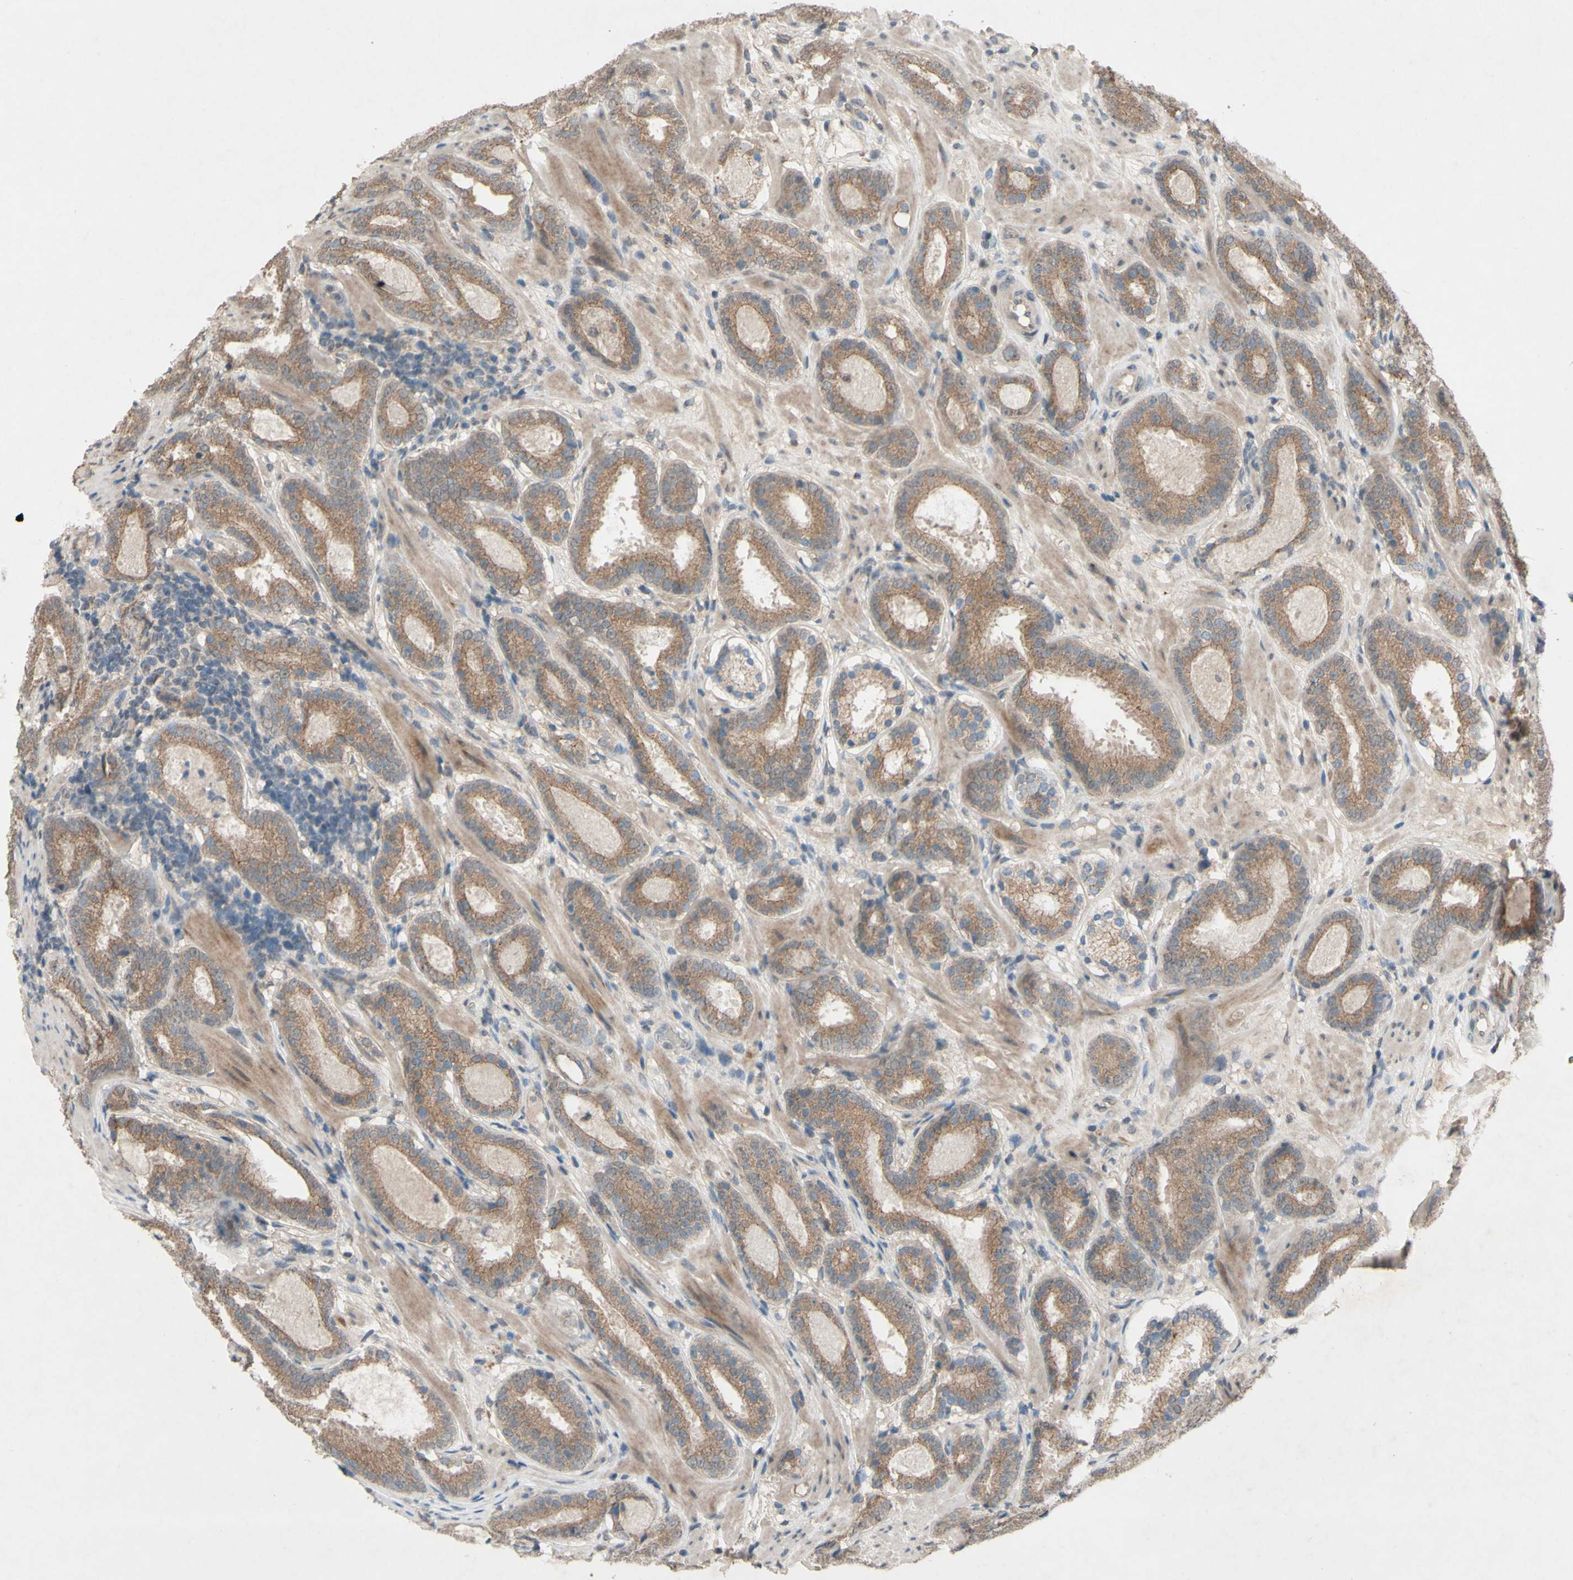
{"staining": {"intensity": "moderate", "quantity": ">75%", "location": "cytoplasmic/membranous"}, "tissue": "prostate cancer", "cell_type": "Tumor cells", "image_type": "cancer", "snomed": [{"axis": "morphology", "description": "Adenocarcinoma, Low grade"}, {"axis": "topography", "description": "Prostate"}], "caption": "Tumor cells reveal medium levels of moderate cytoplasmic/membranous staining in approximately >75% of cells in human prostate low-grade adenocarcinoma.", "gene": "CDCP1", "patient": {"sex": "male", "age": 69}}